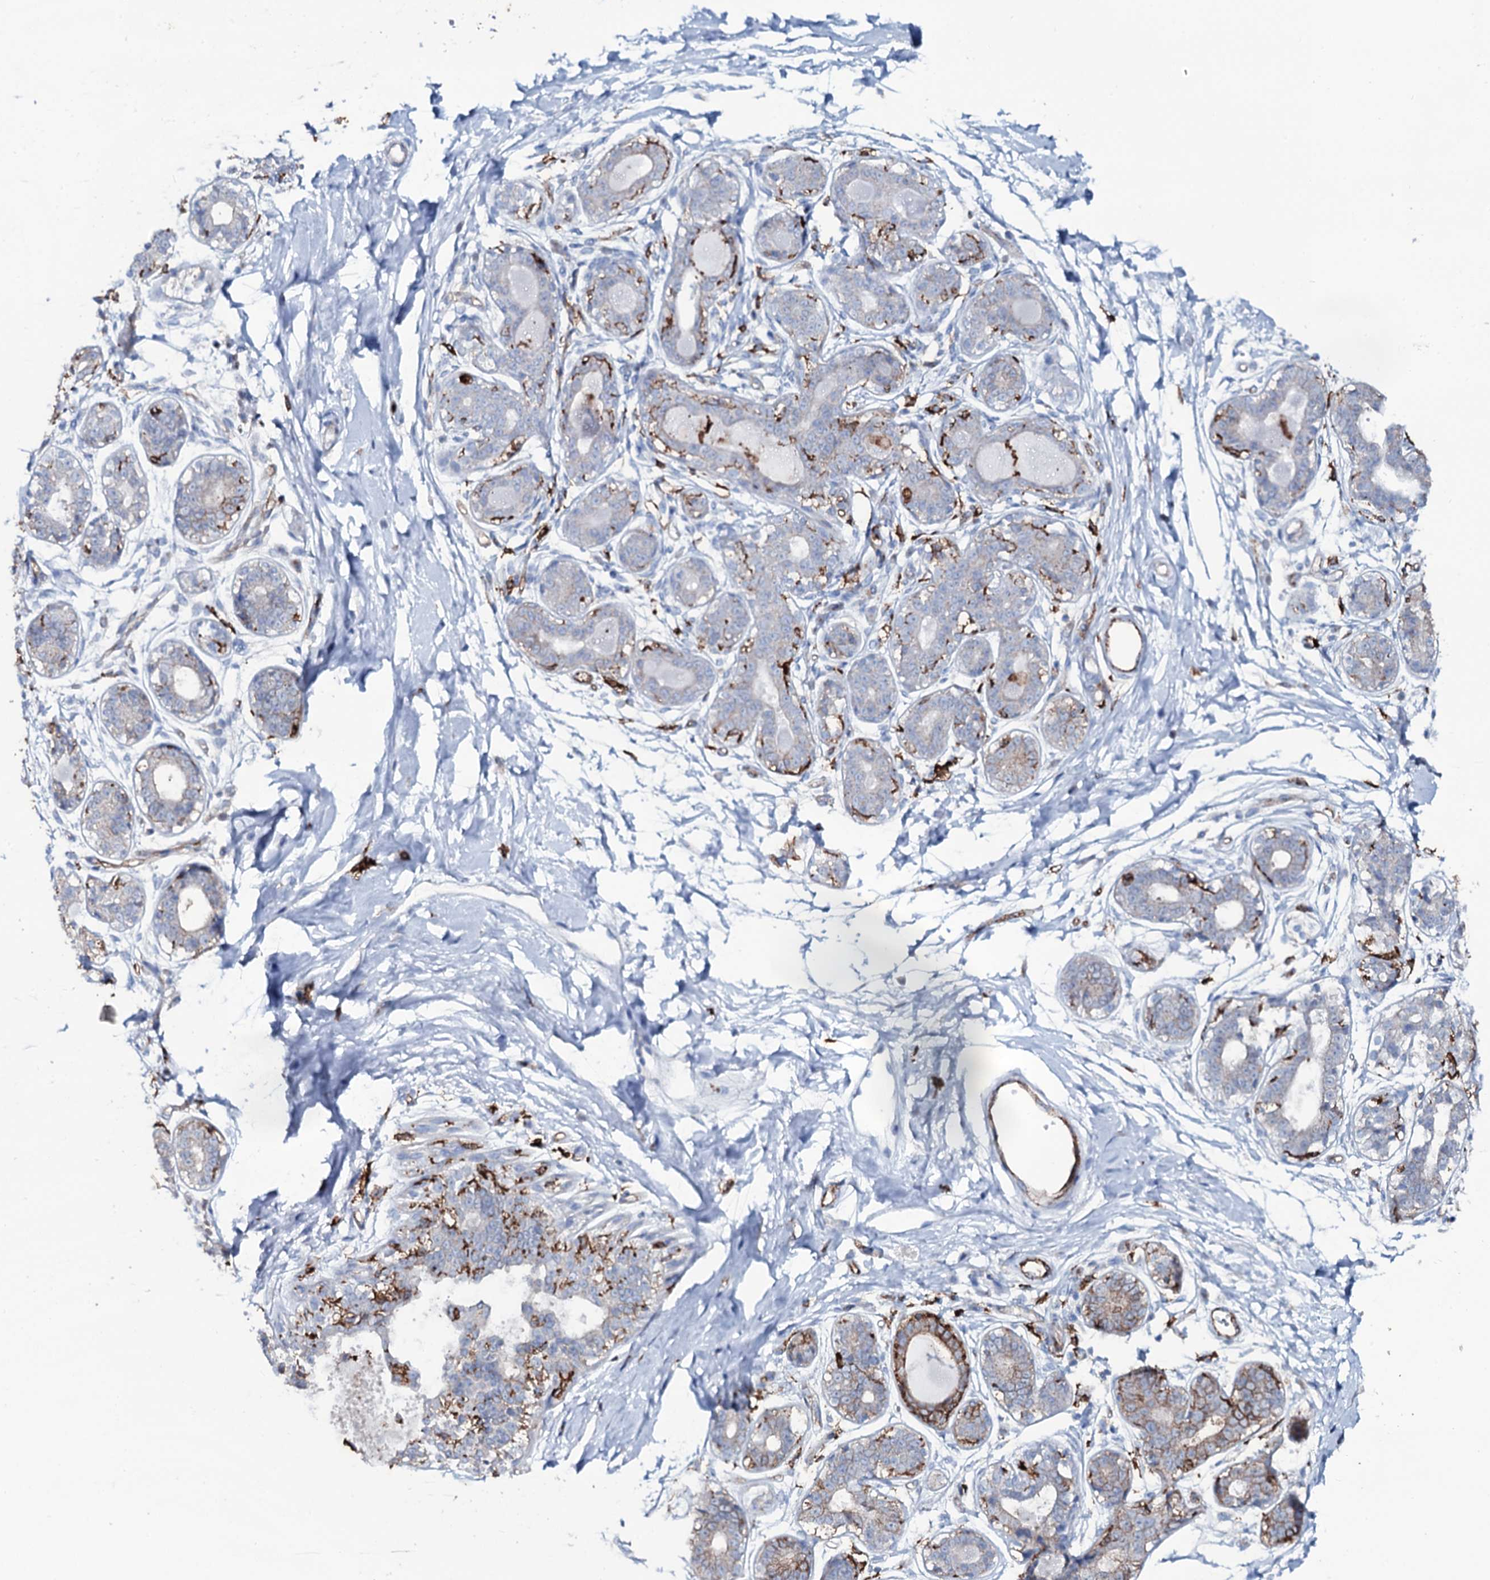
{"staining": {"intensity": "negative", "quantity": "none", "location": "none"}, "tissue": "breast", "cell_type": "Adipocytes", "image_type": "normal", "snomed": [{"axis": "morphology", "description": "Normal tissue, NOS"}, {"axis": "topography", "description": "Breast"}], "caption": "Immunohistochemistry micrograph of unremarkable breast stained for a protein (brown), which demonstrates no expression in adipocytes. The staining was performed using DAB (3,3'-diaminobenzidine) to visualize the protein expression in brown, while the nuclei were stained in blue with hematoxylin (Magnification: 20x).", "gene": "OSBPL2", "patient": {"sex": "female", "age": 45}}